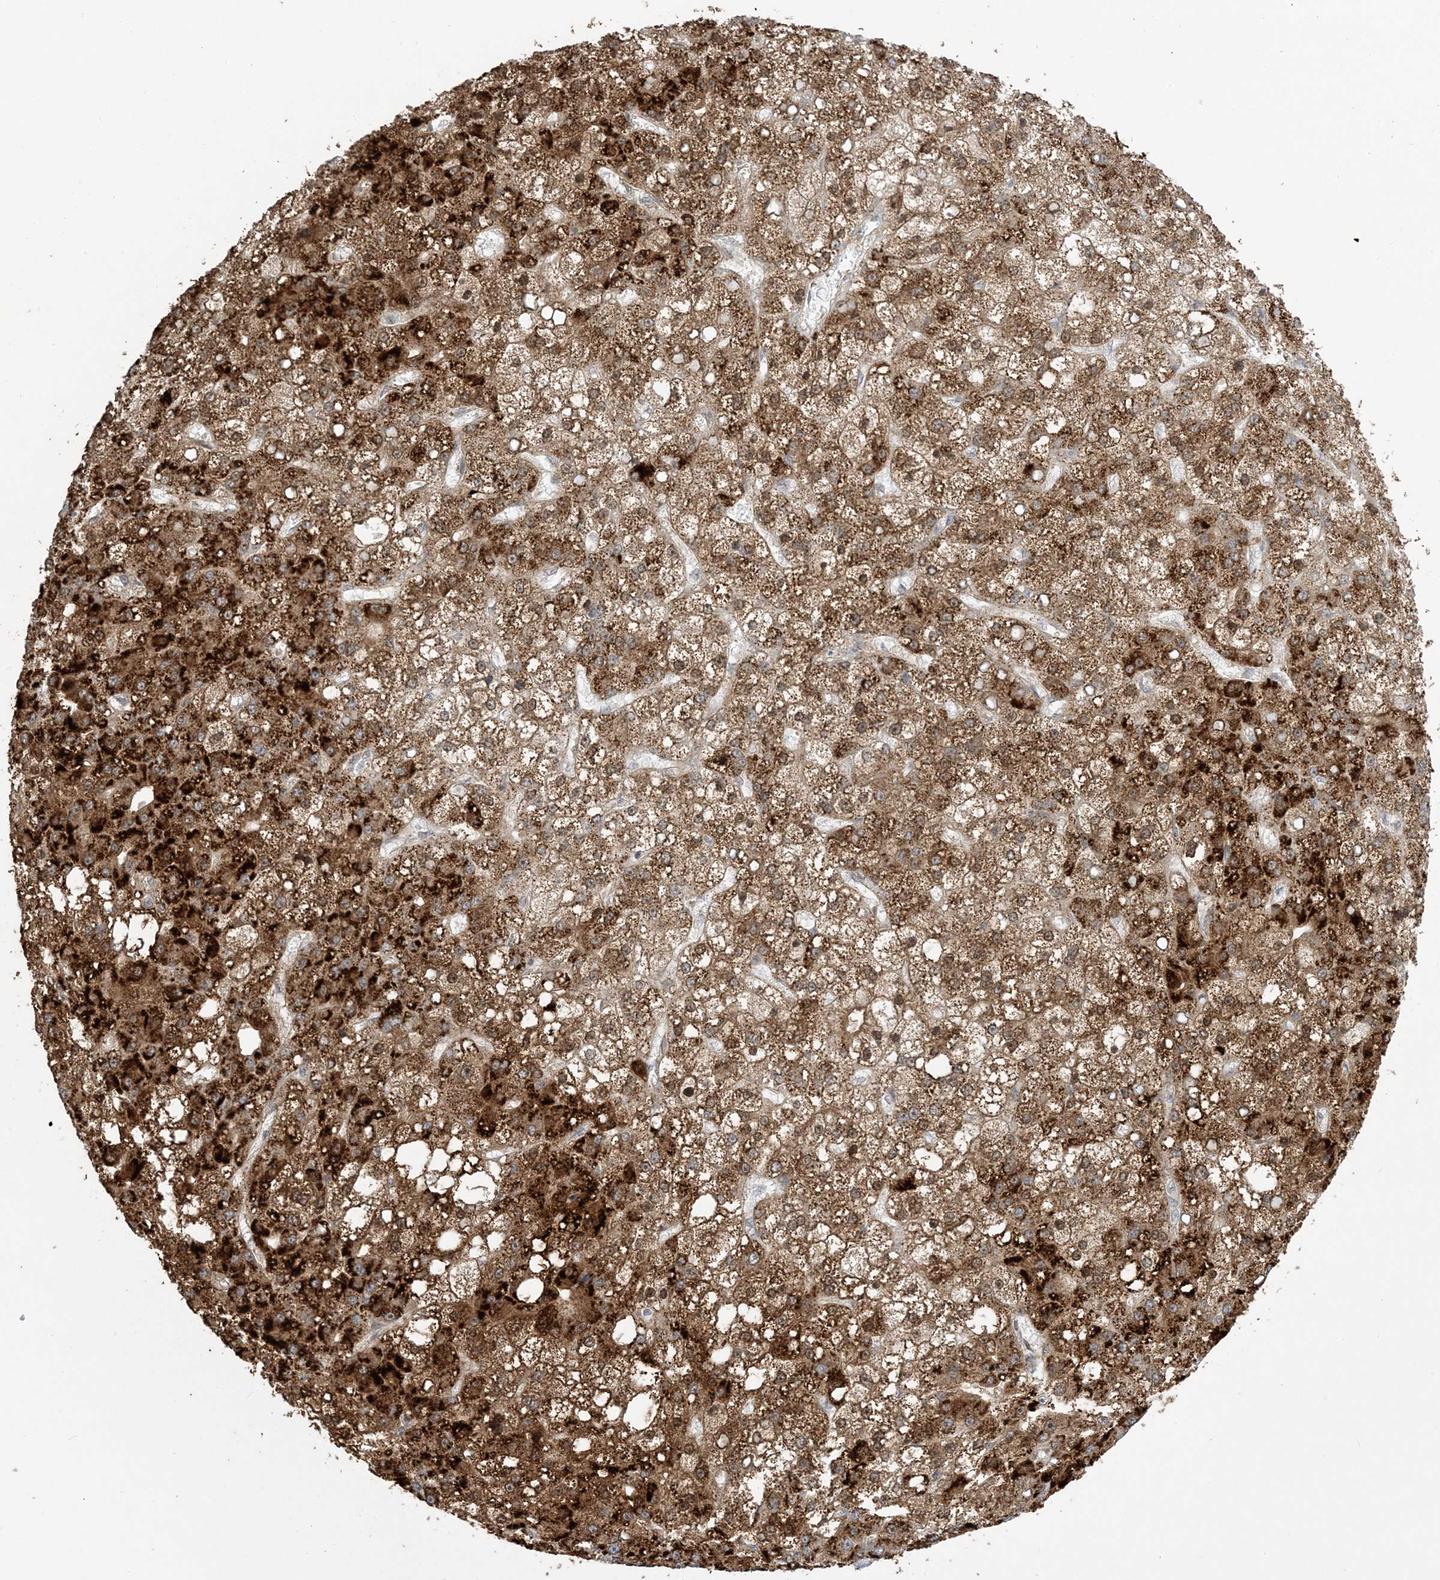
{"staining": {"intensity": "strong", "quantity": ">75%", "location": "cytoplasmic/membranous"}, "tissue": "liver cancer", "cell_type": "Tumor cells", "image_type": "cancer", "snomed": [{"axis": "morphology", "description": "Carcinoma, Hepatocellular, NOS"}, {"axis": "topography", "description": "Liver"}], "caption": "This micrograph displays hepatocellular carcinoma (liver) stained with immunohistochemistry (IHC) to label a protein in brown. The cytoplasmic/membranous of tumor cells show strong positivity for the protein. Nuclei are counter-stained blue.", "gene": "AGXT", "patient": {"sex": "male", "age": 67}}